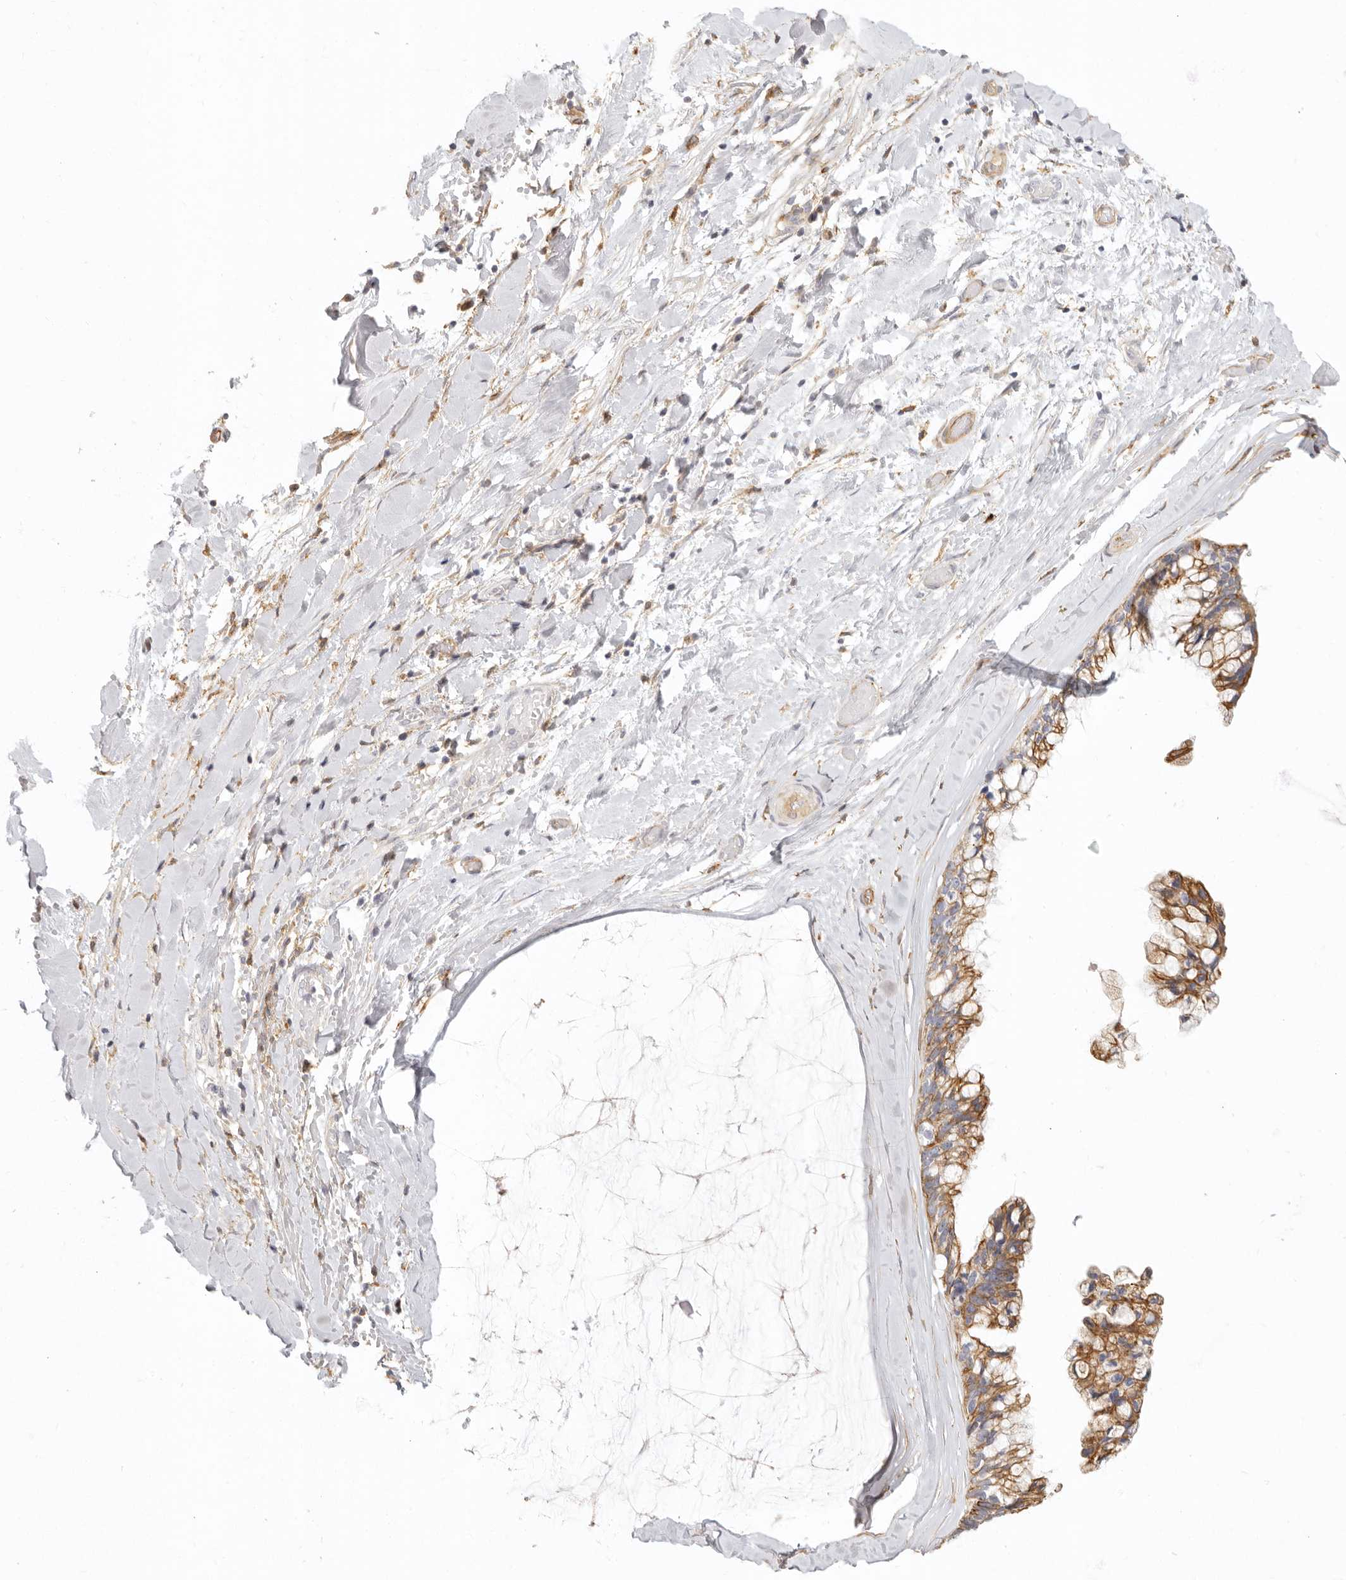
{"staining": {"intensity": "moderate", "quantity": ">75%", "location": "cytoplasmic/membranous"}, "tissue": "ovarian cancer", "cell_type": "Tumor cells", "image_type": "cancer", "snomed": [{"axis": "morphology", "description": "Cystadenocarcinoma, mucinous, NOS"}, {"axis": "topography", "description": "Ovary"}], "caption": "Immunohistochemistry (IHC) of ovarian cancer (mucinous cystadenocarcinoma) demonstrates medium levels of moderate cytoplasmic/membranous staining in approximately >75% of tumor cells.", "gene": "NIBAN1", "patient": {"sex": "female", "age": 39}}